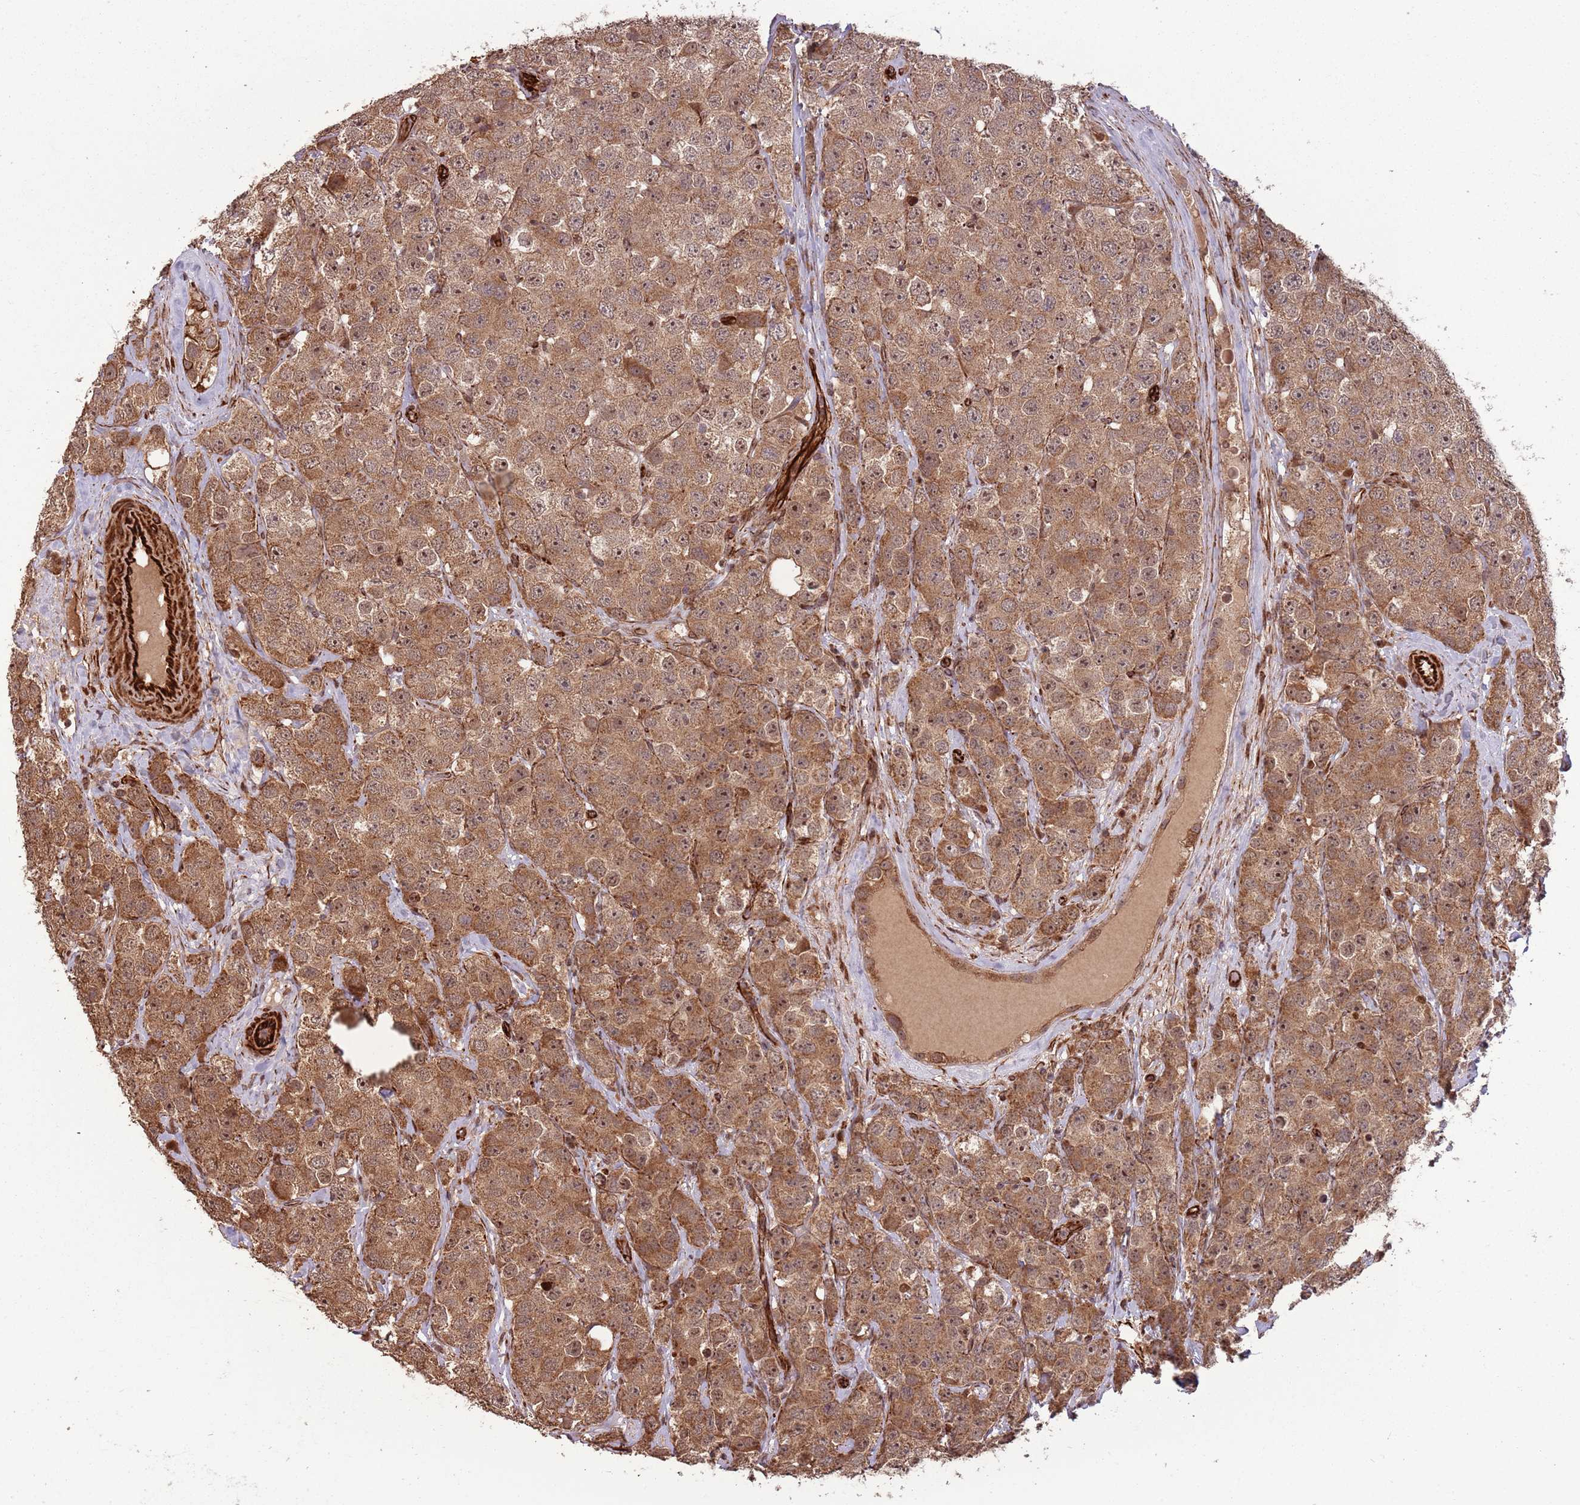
{"staining": {"intensity": "moderate", "quantity": ">75%", "location": "cytoplasmic/membranous,nuclear"}, "tissue": "testis cancer", "cell_type": "Tumor cells", "image_type": "cancer", "snomed": [{"axis": "morphology", "description": "Seminoma, NOS"}, {"axis": "topography", "description": "Testis"}], "caption": "Immunohistochemistry (DAB) staining of testis cancer (seminoma) exhibits moderate cytoplasmic/membranous and nuclear protein positivity in approximately >75% of tumor cells.", "gene": "ADAMTS3", "patient": {"sex": "male", "age": 28}}